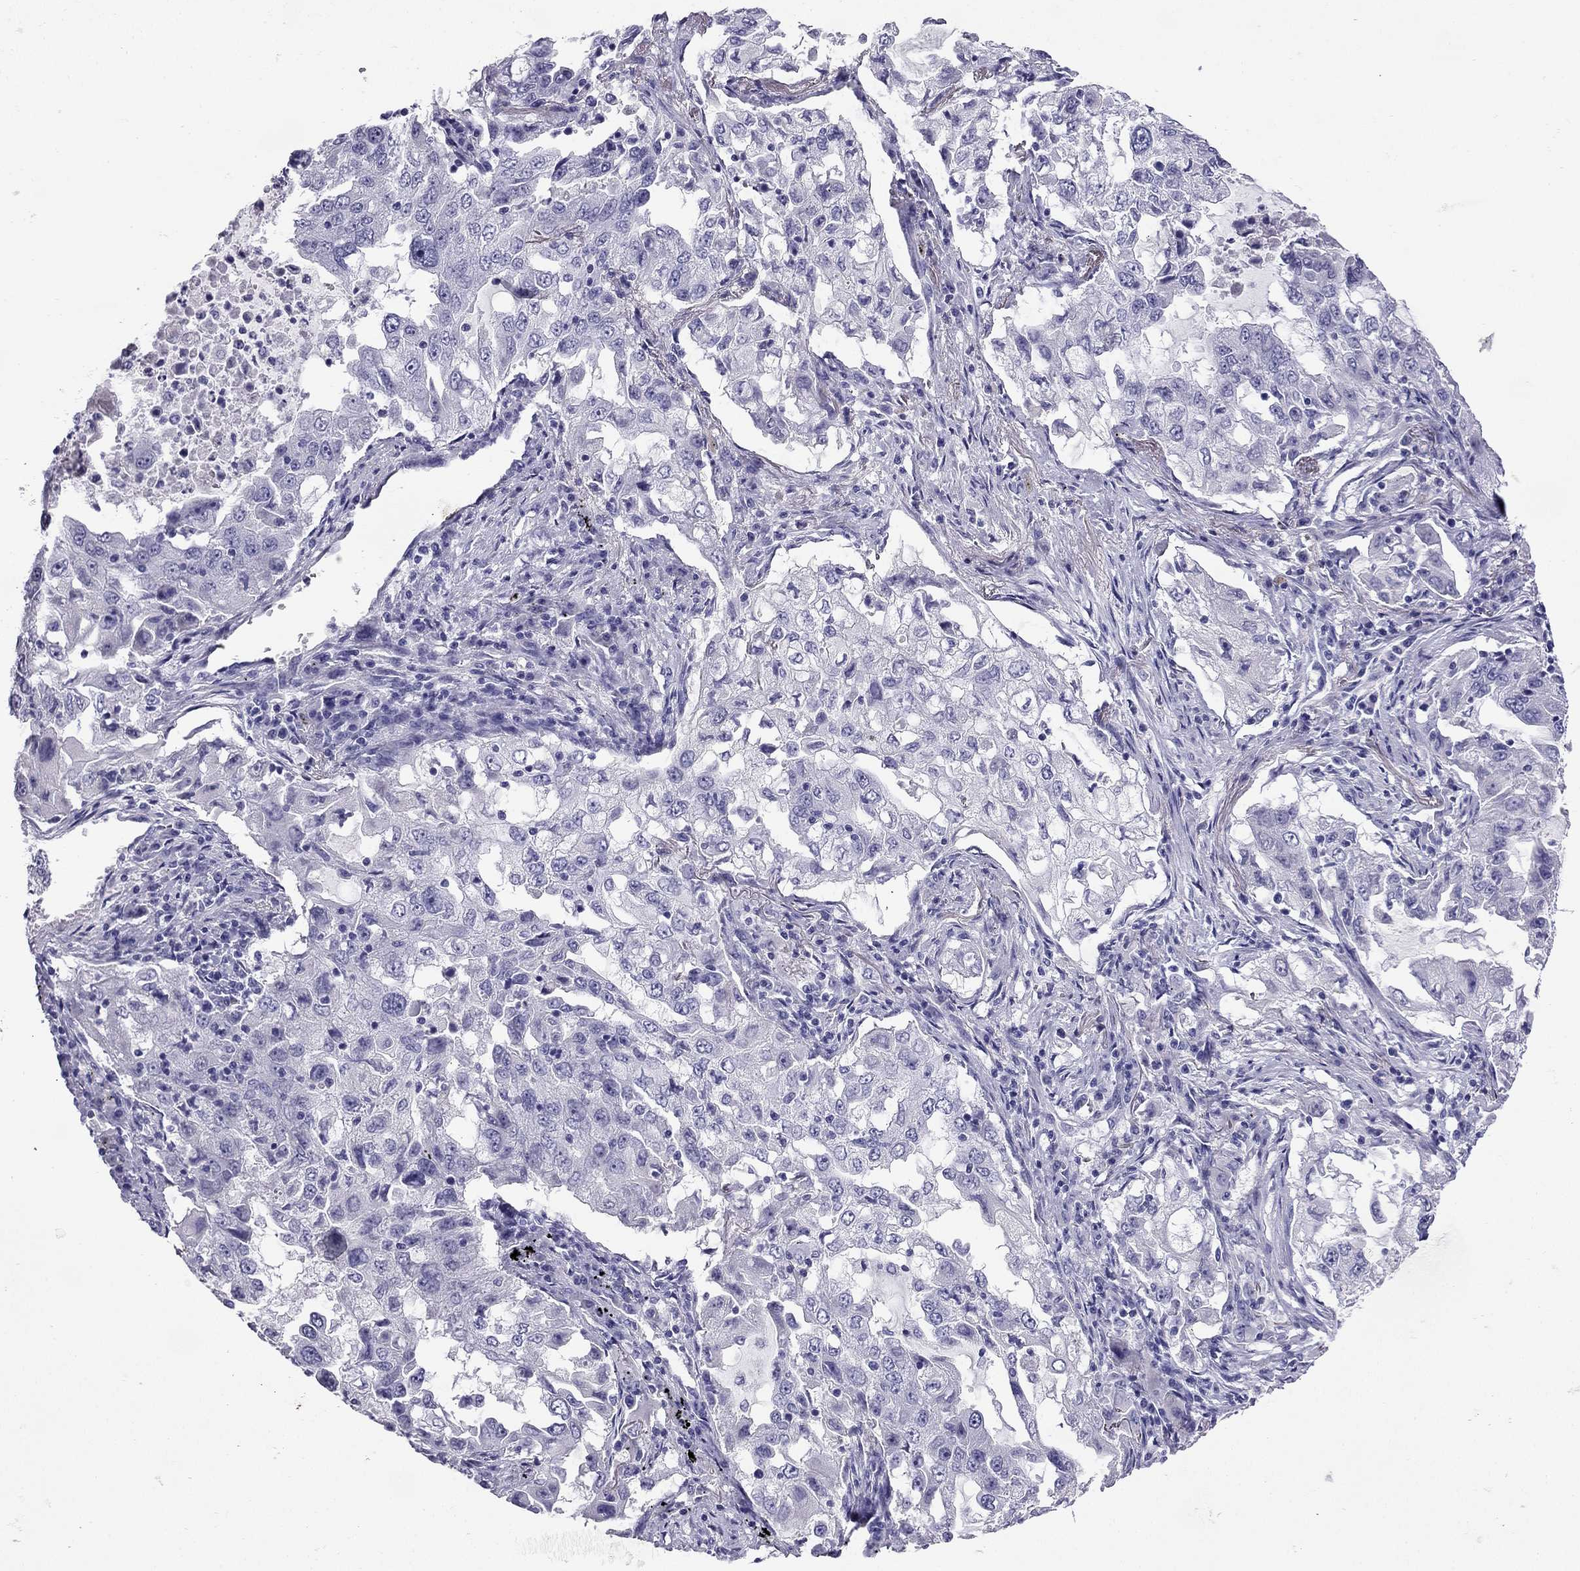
{"staining": {"intensity": "negative", "quantity": "none", "location": "none"}, "tissue": "lung cancer", "cell_type": "Tumor cells", "image_type": "cancer", "snomed": [{"axis": "morphology", "description": "Adenocarcinoma, NOS"}, {"axis": "topography", "description": "Lung"}], "caption": "Immunohistochemistry (IHC) image of neoplastic tissue: human adenocarcinoma (lung) stained with DAB (3,3'-diaminobenzidine) displays no significant protein expression in tumor cells. (Brightfield microscopy of DAB immunohistochemistry (IHC) at high magnification).", "gene": "NPTX1", "patient": {"sex": "female", "age": 61}}